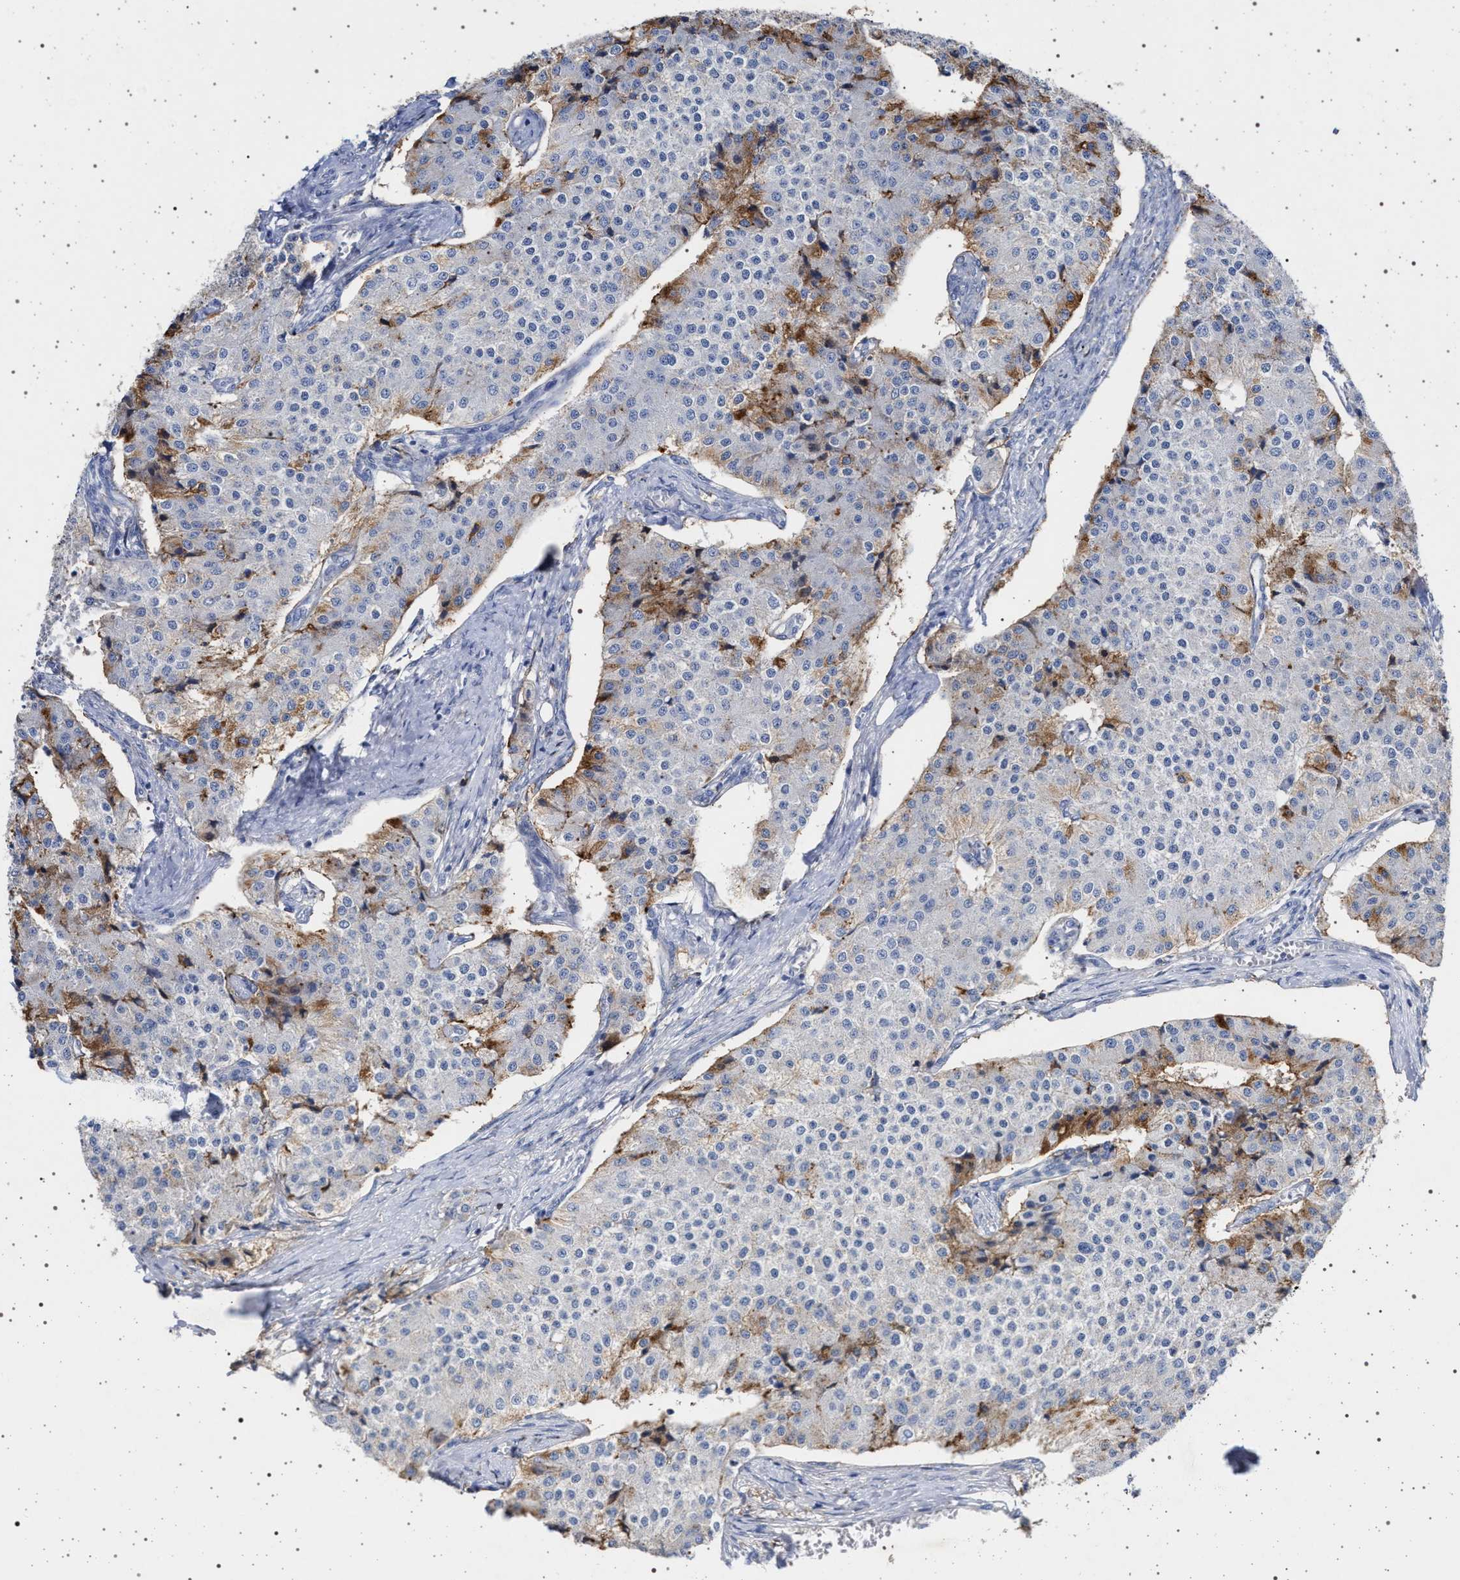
{"staining": {"intensity": "moderate", "quantity": "<25%", "location": "cytoplasmic/membranous"}, "tissue": "carcinoid", "cell_type": "Tumor cells", "image_type": "cancer", "snomed": [{"axis": "morphology", "description": "Carcinoid, malignant, NOS"}, {"axis": "topography", "description": "Colon"}], "caption": "Immunohistochemical staining of human carcinoid exhibits low levels of moderate cytoplasmic/membranous staining in about <25% of tumor cells. (DAB (3,3'-diaminobenzidine) = brown stain, brightfield microscopy at high magnification).", "gene": "PLG", "patient": {"sex": "female", "age": 52}}